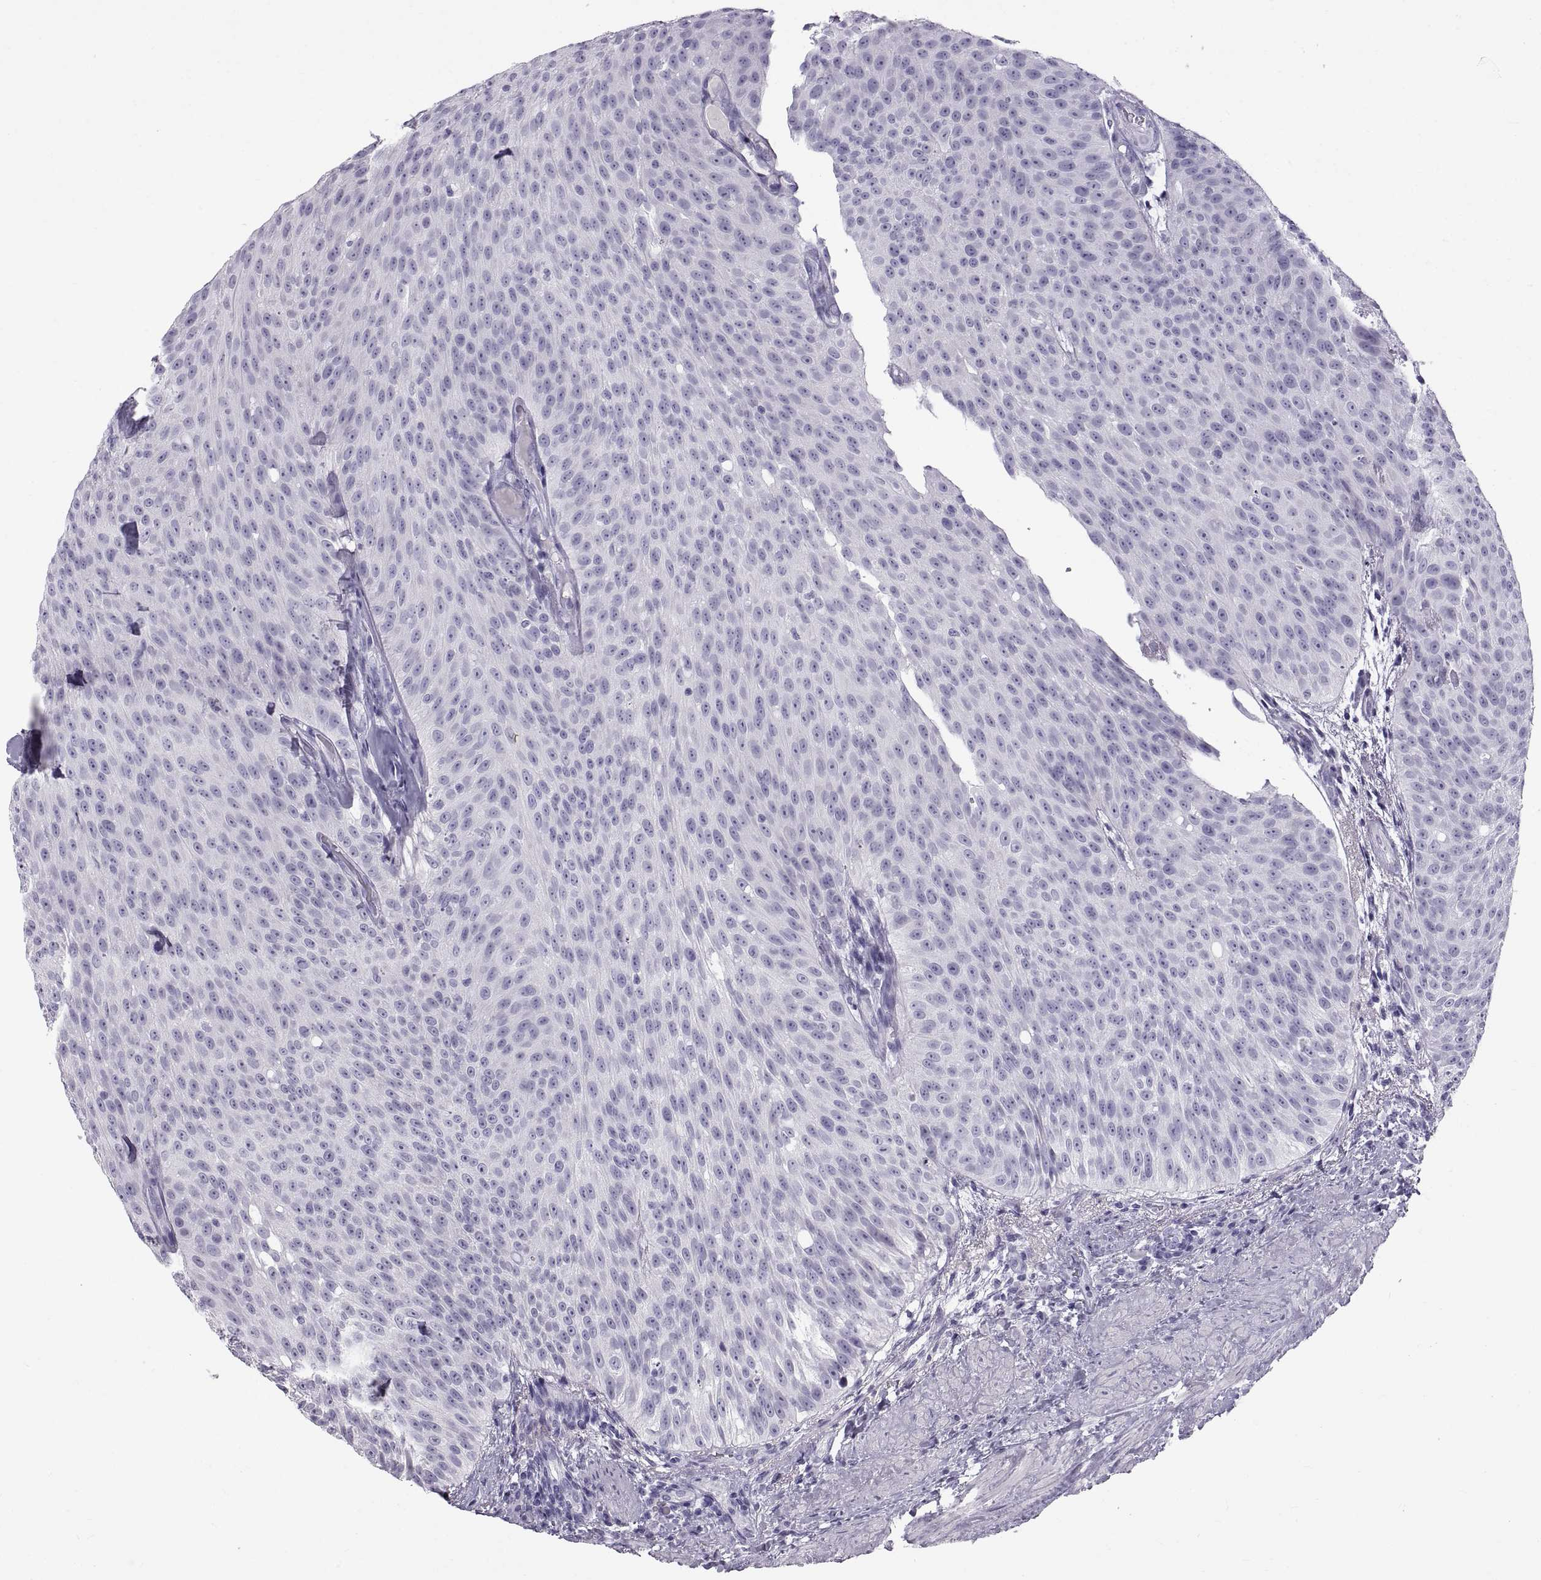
{"staining": {"intensity": "negative", "quantity": "none", "location": "none"}, "tissue": "urothelial cancer", "cell_type": "Tumor cells", "image_type": "cancer", "snomed": [{"axis": "morphology", "description": "Urothelial carcinoma, Low grade"}, {"axis": "topography", "description": "Urinary bladder"}], "caption": "High magnification brightfield microscopy of urothelial cancer stained with DAB (3,3'-diaminobenzidine) (brown) and counterstained with hematoxylin (blue): tumor cells show no significant positivity. The staining is performed using DAB (3,3'-diaminobenzidine) brown chromogen with nuclei counter-stained in using hematoxylin.", "gene": "WFDC8", "patient": {"sex": "male", "age": 78}}